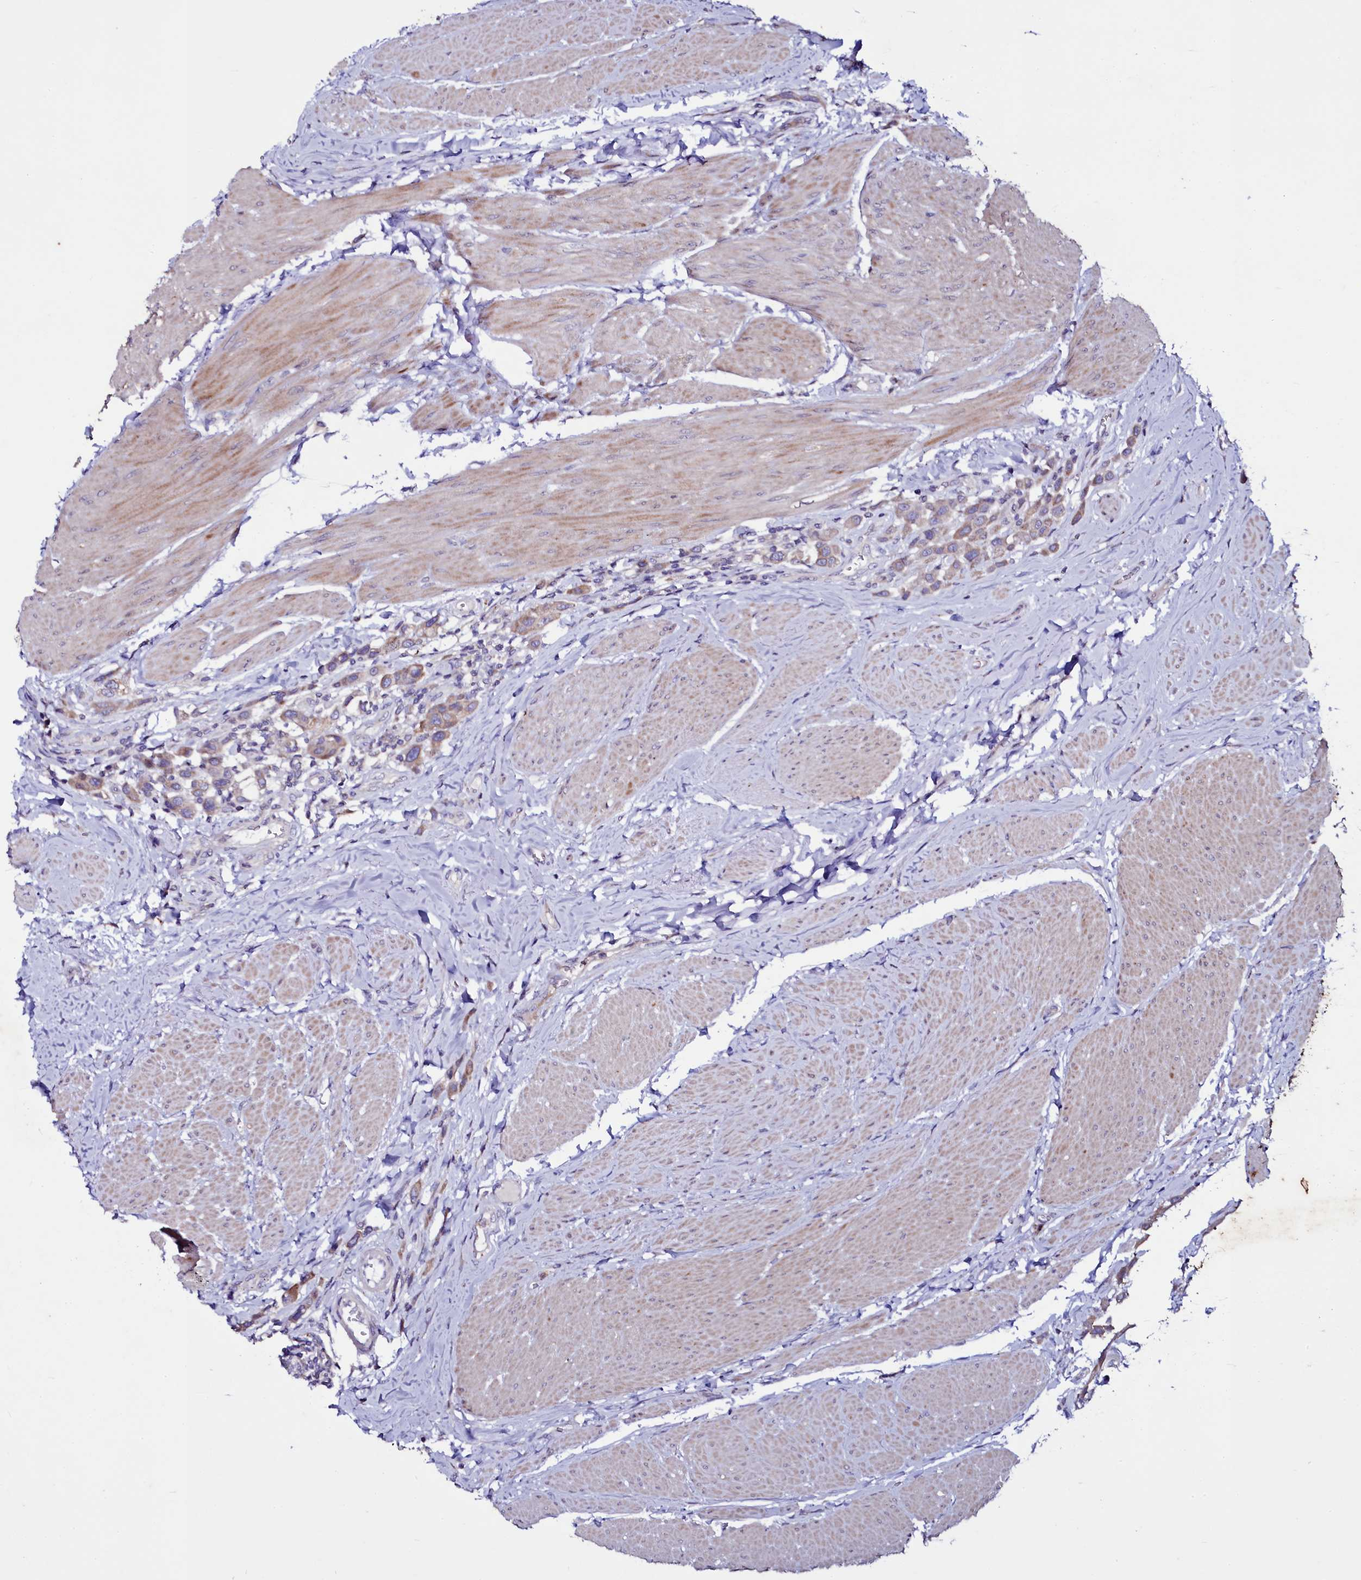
{"staining": {"intensity": "weak", "quantity": "25%-75%", "location": "cytoplasmic/membranous"}, "tissue": "urothelial cancer", "cell_type": "Tumor cells", "image_type": "cancer", "snomed": [{"axis": "morphology", "description": "Urothelial carcinoma, High grade"}, {"axis": "topography", "description": "Urinary bladder"}], "caption": "Protein staining displays weak cytoplasmic/membranous positivity in about 25%-75% of tumor cells in urothelial carcinoma (high-grade).", "gene": "SELENOT", "patient": {"sex": "male", "age": 50}}